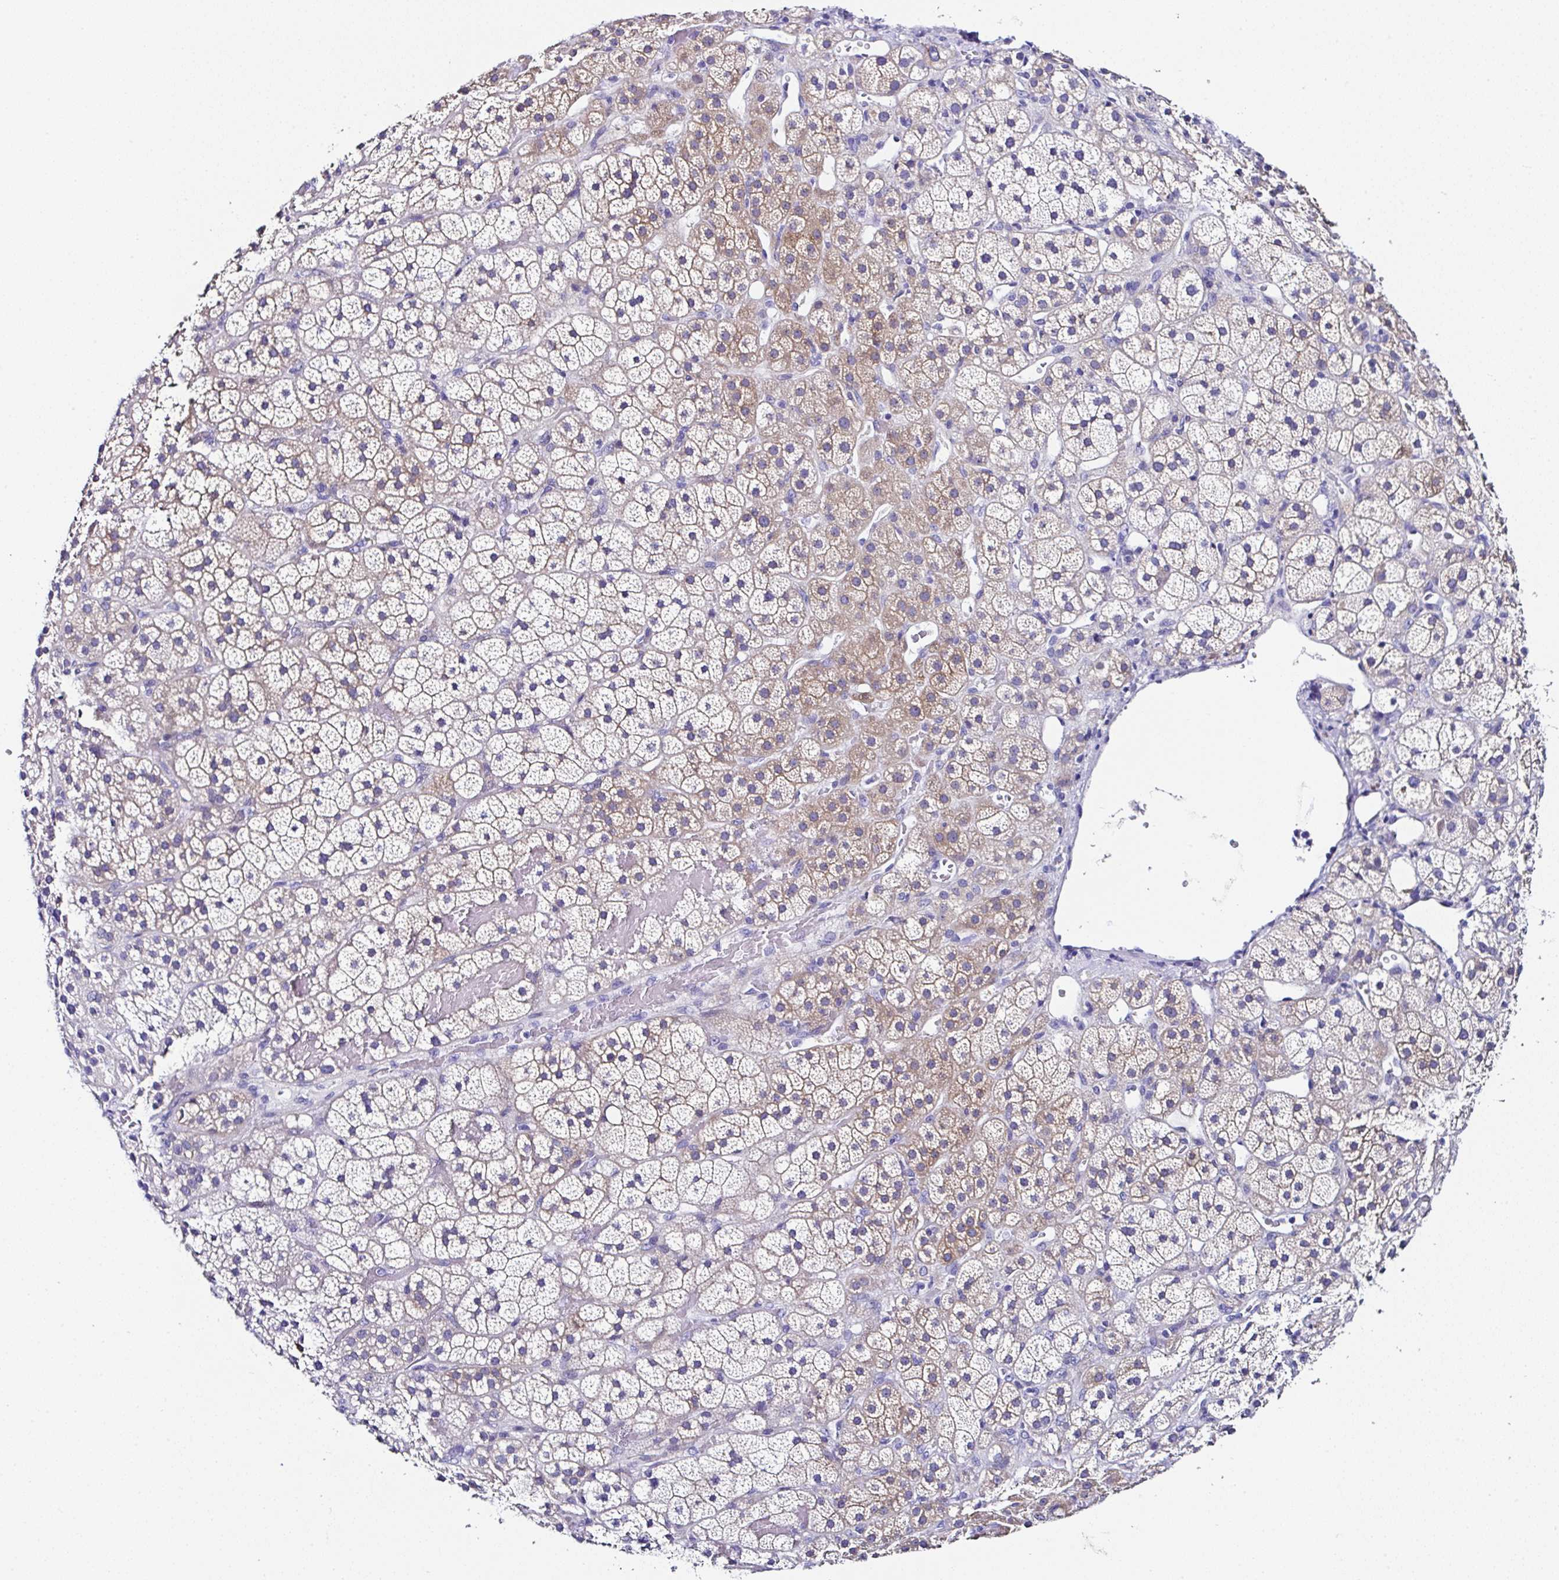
{"staining": {"intensity": "moderate", "quantity": "<25%", "location": "cytoplasmic/membranous"}, "tissue": "adrenal gland", "cell_type": "Glandular cells", "image_type": "normal", "snomed": [{"axis": "morphology", "description": "Normal tissue, NOS"}, {"axis": "topography", "description": "Adrenal gland"}], "caption": "Immunohistochemistry photomicrograph of benign adrenal gland: human adrenal gland stained using immunohistochemistry demonstrates low levels of moderate protein expression localized specifically in the cytoplasmic/membranous of glandular cells, appearing as a cytoplasmic/membranous brown color.", "gene": "UGT3A1", "patient": {"sex": "male", "age": 57}}